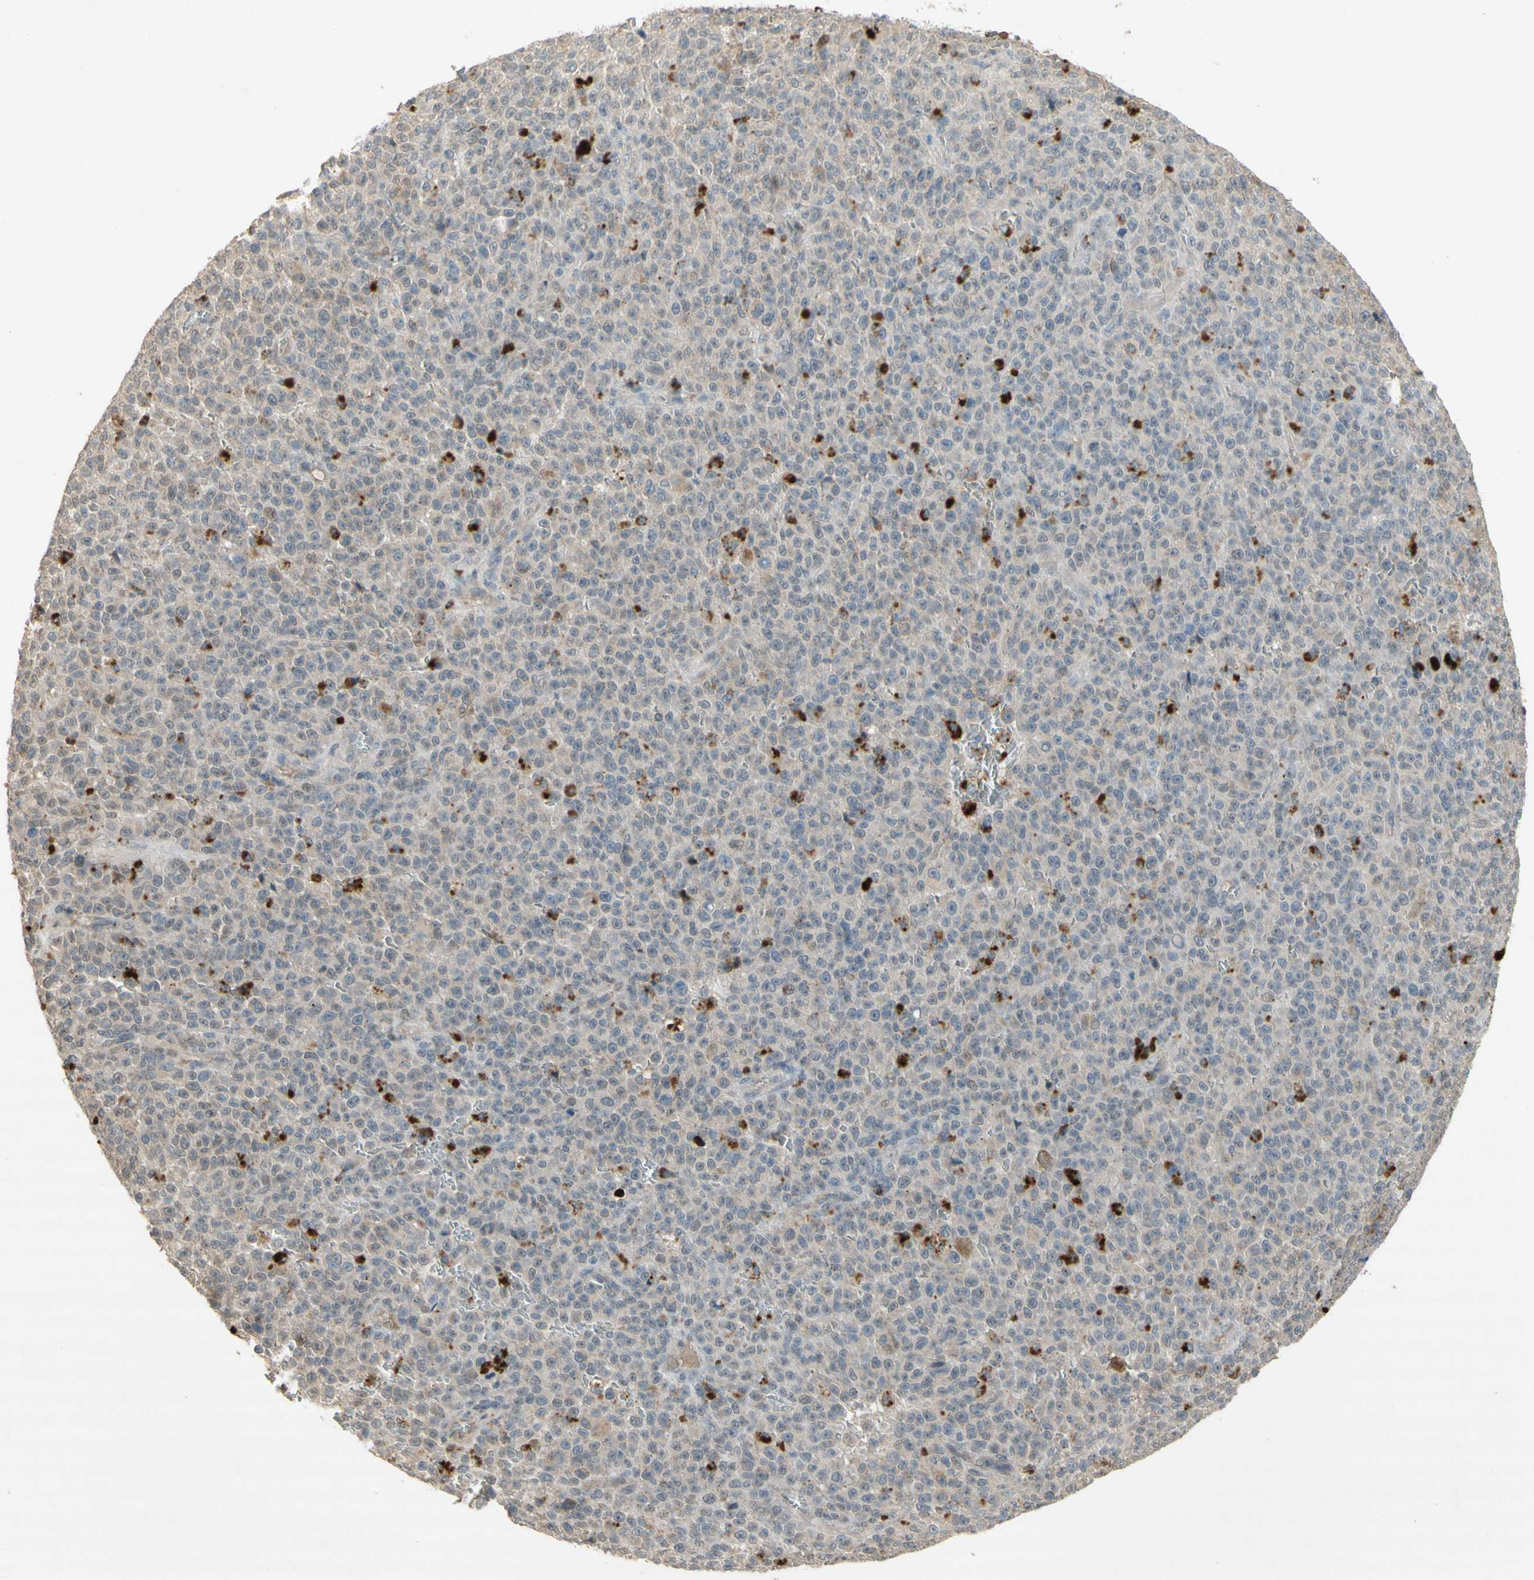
{"staining": {"intensity": "weak", "quantity": "<25%", "location": "cytoplasmic/membranous"}, "tissue": "melanoma", "cell_type": "Tumor cells", "image_type": "cancer", "snomed": [{"axis": "morphology", "description": "Malignant melanoma, NOS"}, {"axis": "topography", "description": "Skin"}], "caption": "Immunohistochemical staining of human melanoma reveals no significant positivity in tumor cells. (DAB IHC with hematoxylin counter stain).", "gene": "NRG4", "patient": {"sex": "female", "age": 82}}